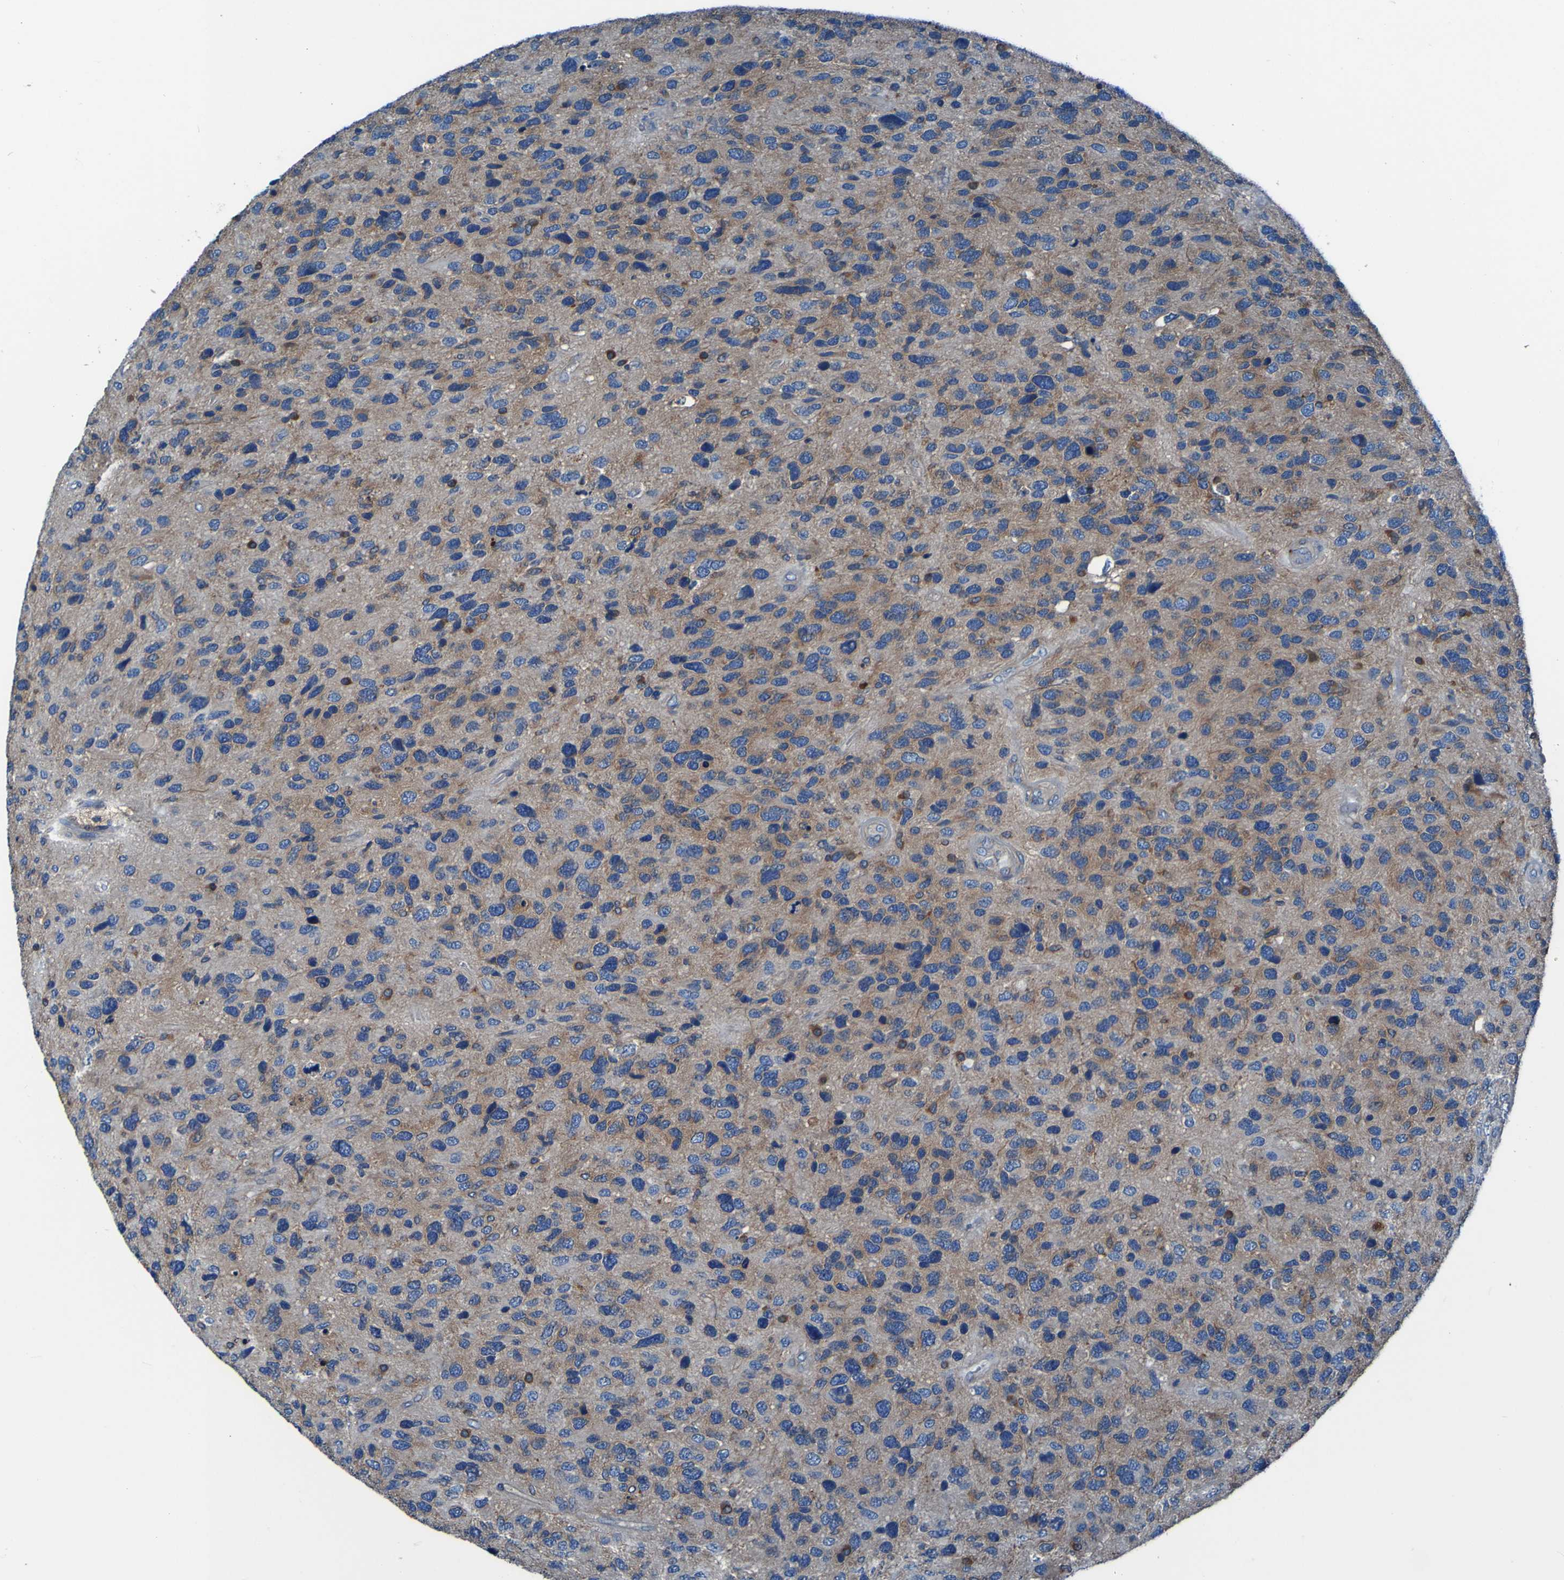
{"staining": {"intensity": "moderate", "quantity": ">75%", "location": "cytoplasmic/membranous"}, "tissue": "glioma", "cell_type": "Tumor cells", "image_type": "cancer", "snomed": [{"axis": "morphology", "description": "Glioma, malignant, High grade"}, {"axis": "topography", "description": "Brain"}], "caption": "A micrograph showing moderate cytoplasmic/membranous expression in approximately >75% of tumor cells in glioma, as visualized by brown immunohistochemical staining.", "gene": "RAB5B", "patient": {"sex": "female", "age": 58}}